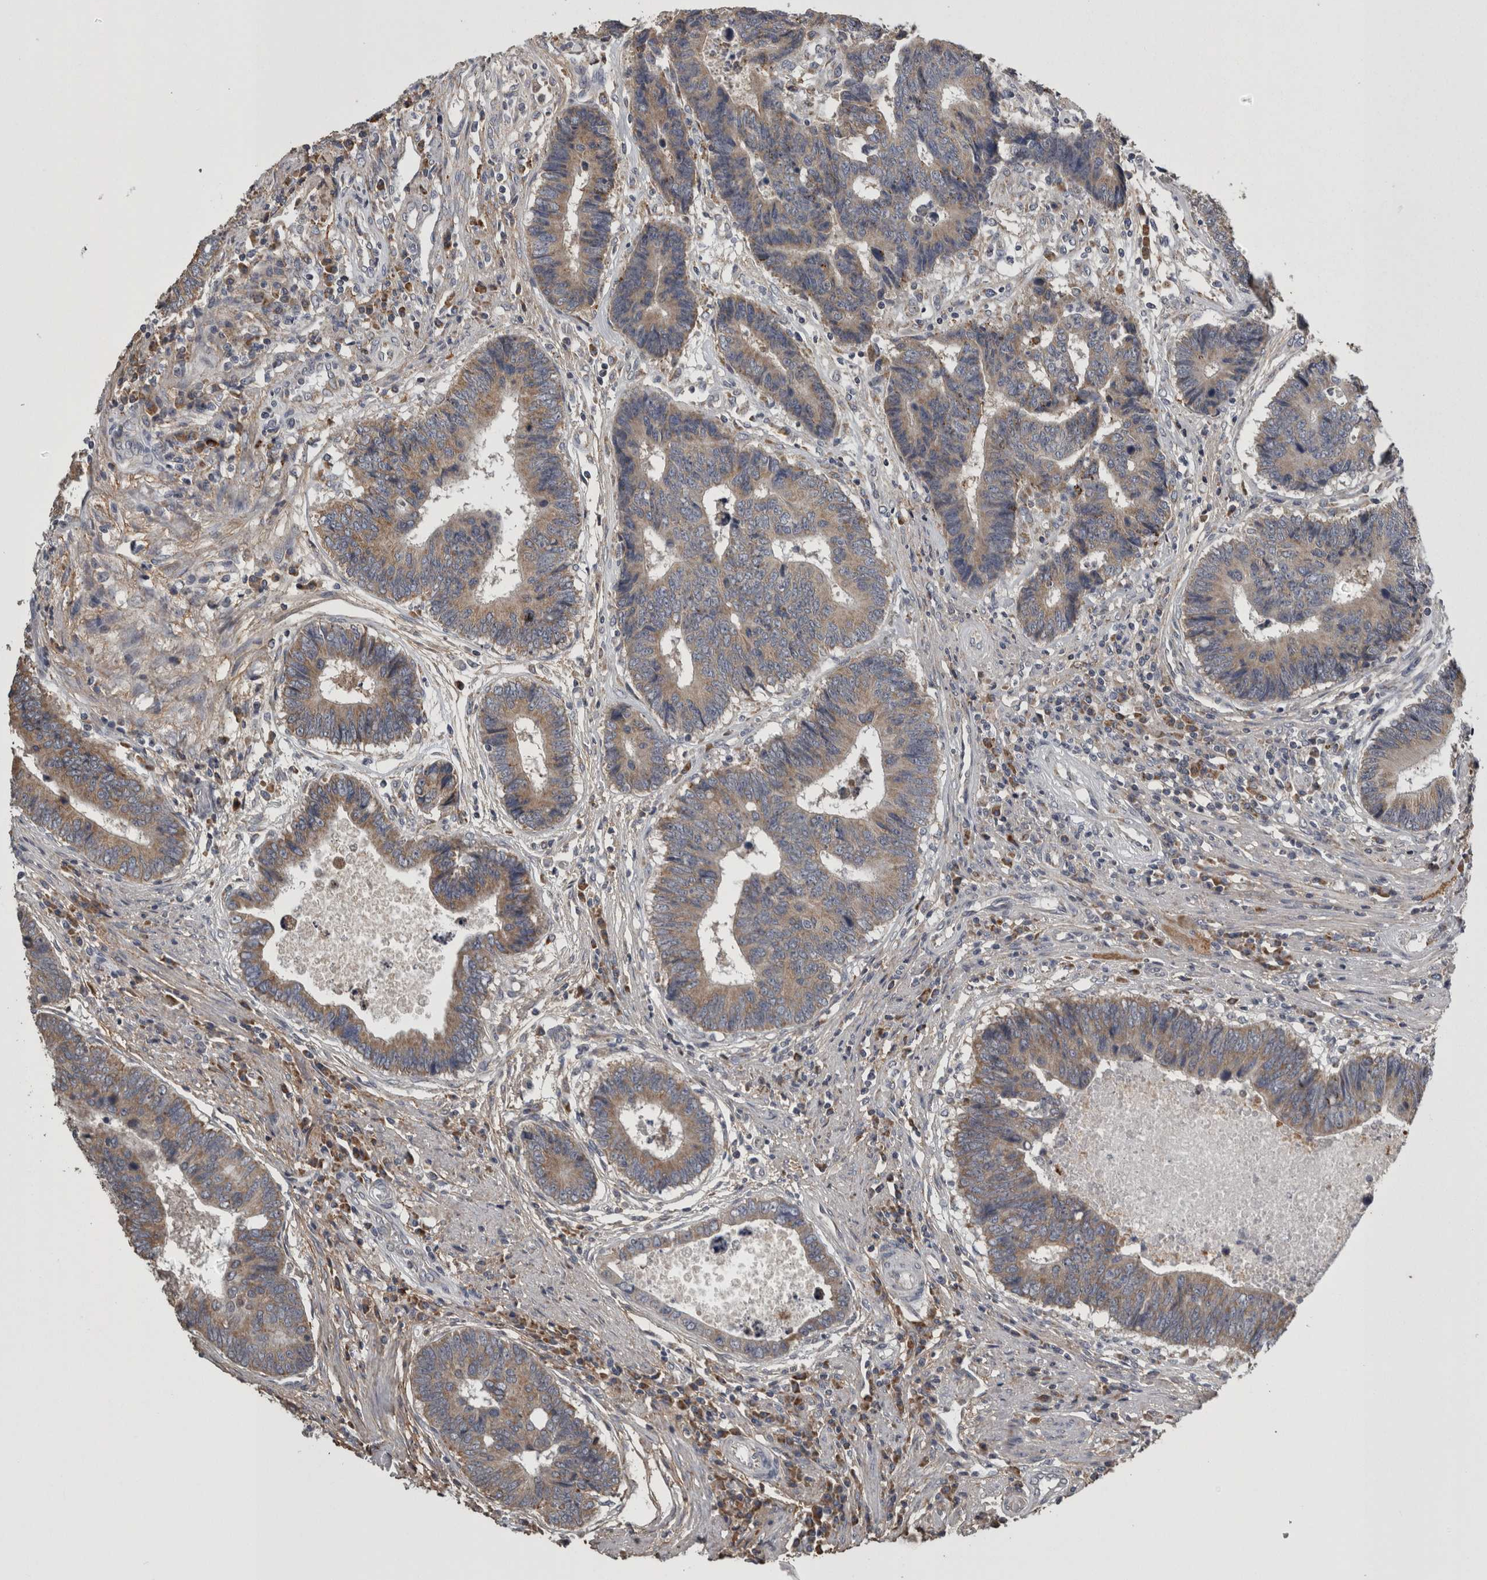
{"staining": {"intensity": "moderate", "quantity": ">75%", "location": "cytoplasmic/membranous"}, "tissue": "colorectal cancer", "cell_type": "Tumor cells", "image_type": "cancer", "snomed": [{"axis": "morphology", "description": "Adenocarcinoma, NOS"}, {"axis": "topography", "description": "Rectum"}], "caption": "Brown immunohistochemical staining in human colorectal adenocarcinoma displays moderate cytoplasmic/membranous positivity in about >75% of tumor cells.", "gene": "FRK", "patient": {"sex": "male", "age": 84}}